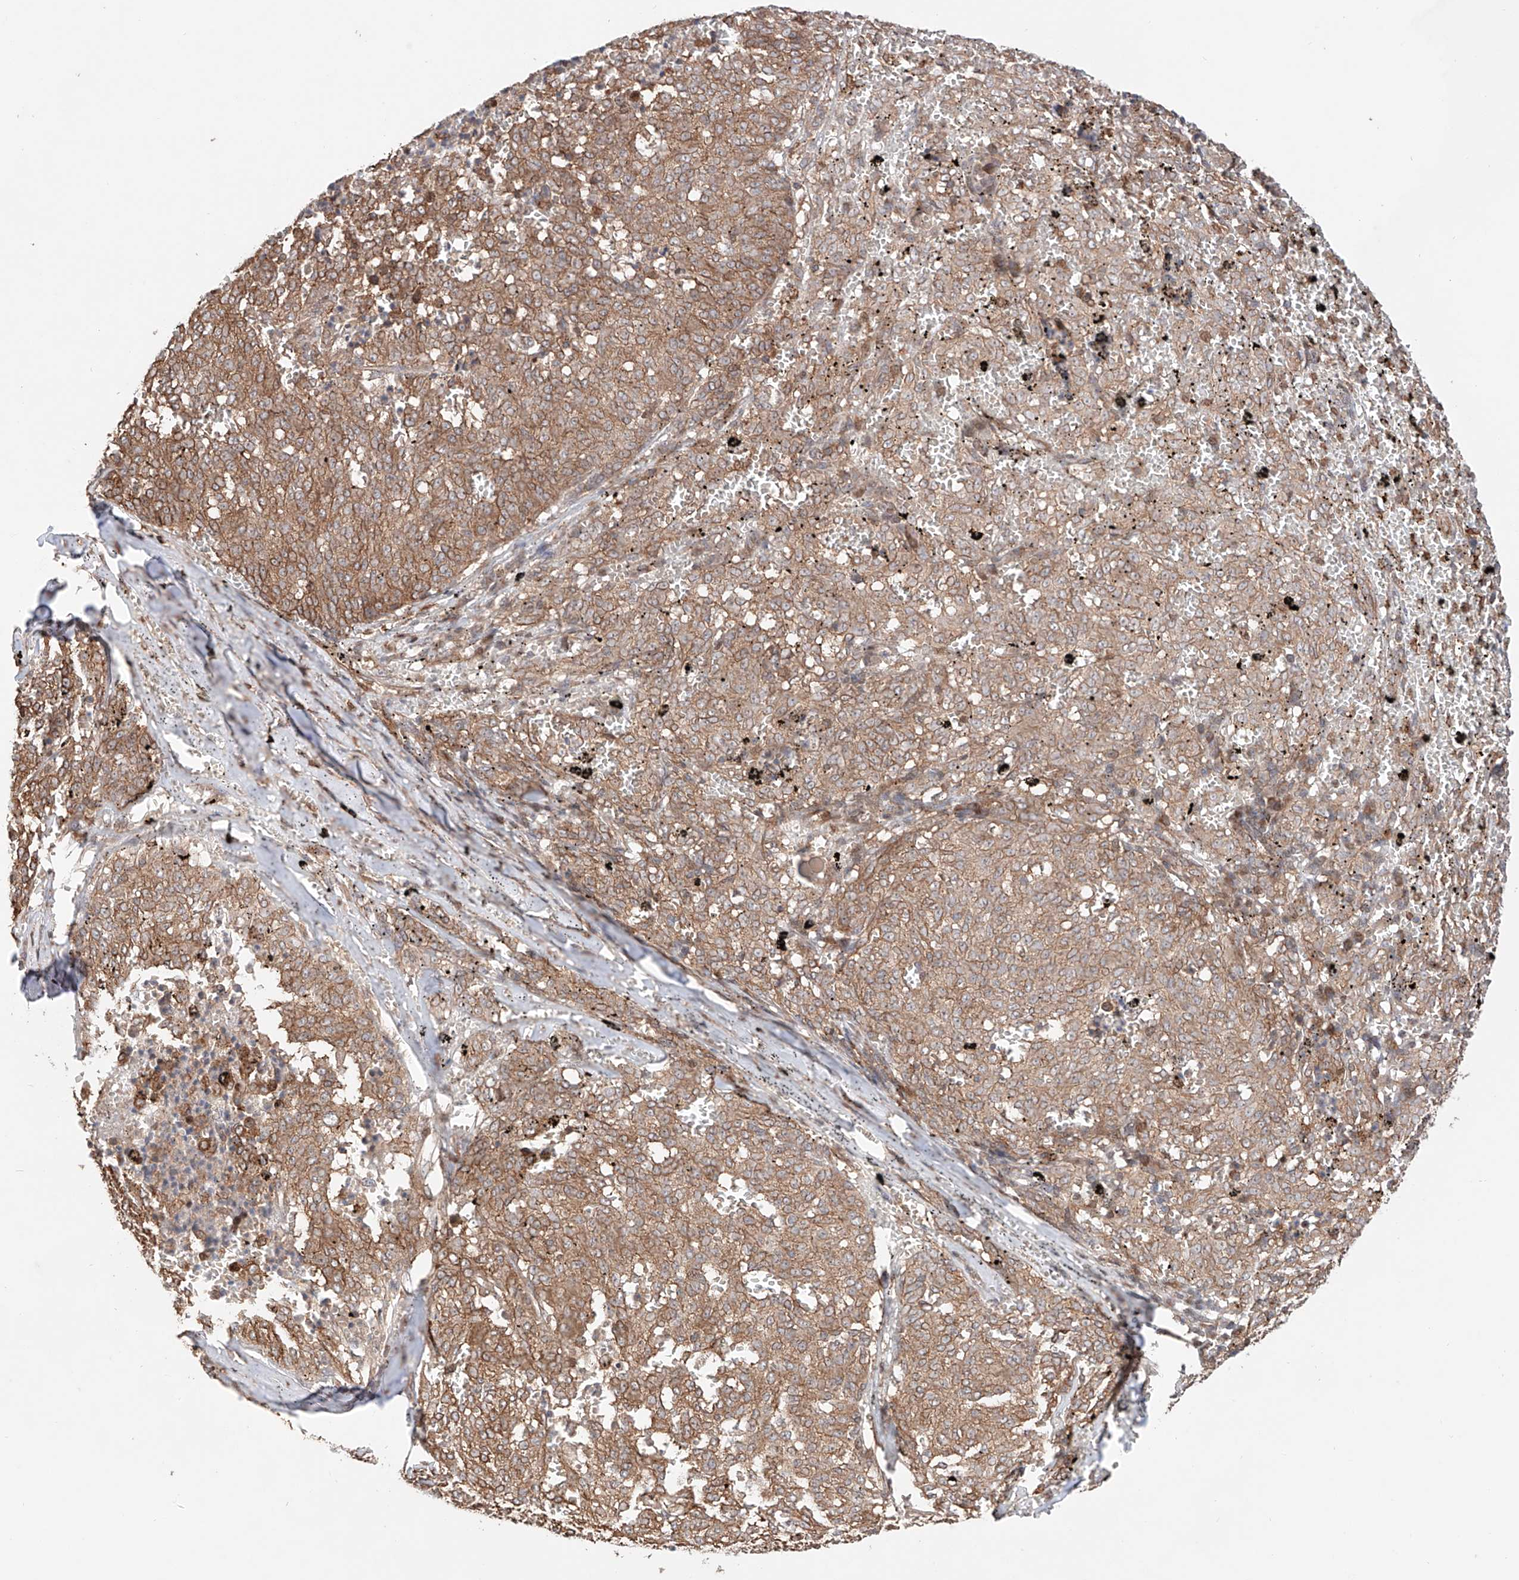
{"staining": {"intensity": "moderate", "quantity": ">75%", "location": "cytoplasmic/membranous"}, "tissue": "melanoma", "cell_type": "Tumor cells", "image_type": "cancer", "snomed": [{"axis": "morphology", "description": "Malignant melanoma, NOS"}, {"axis": "topography", "description": "Skin"}], "caption": "Moderate cytoplasmic/membranous protein staining is identified in about >75% of tumor cells in malignant melanoma.", "gene": "IGSF22", "patient": {"sex": "female", "age": 72}}